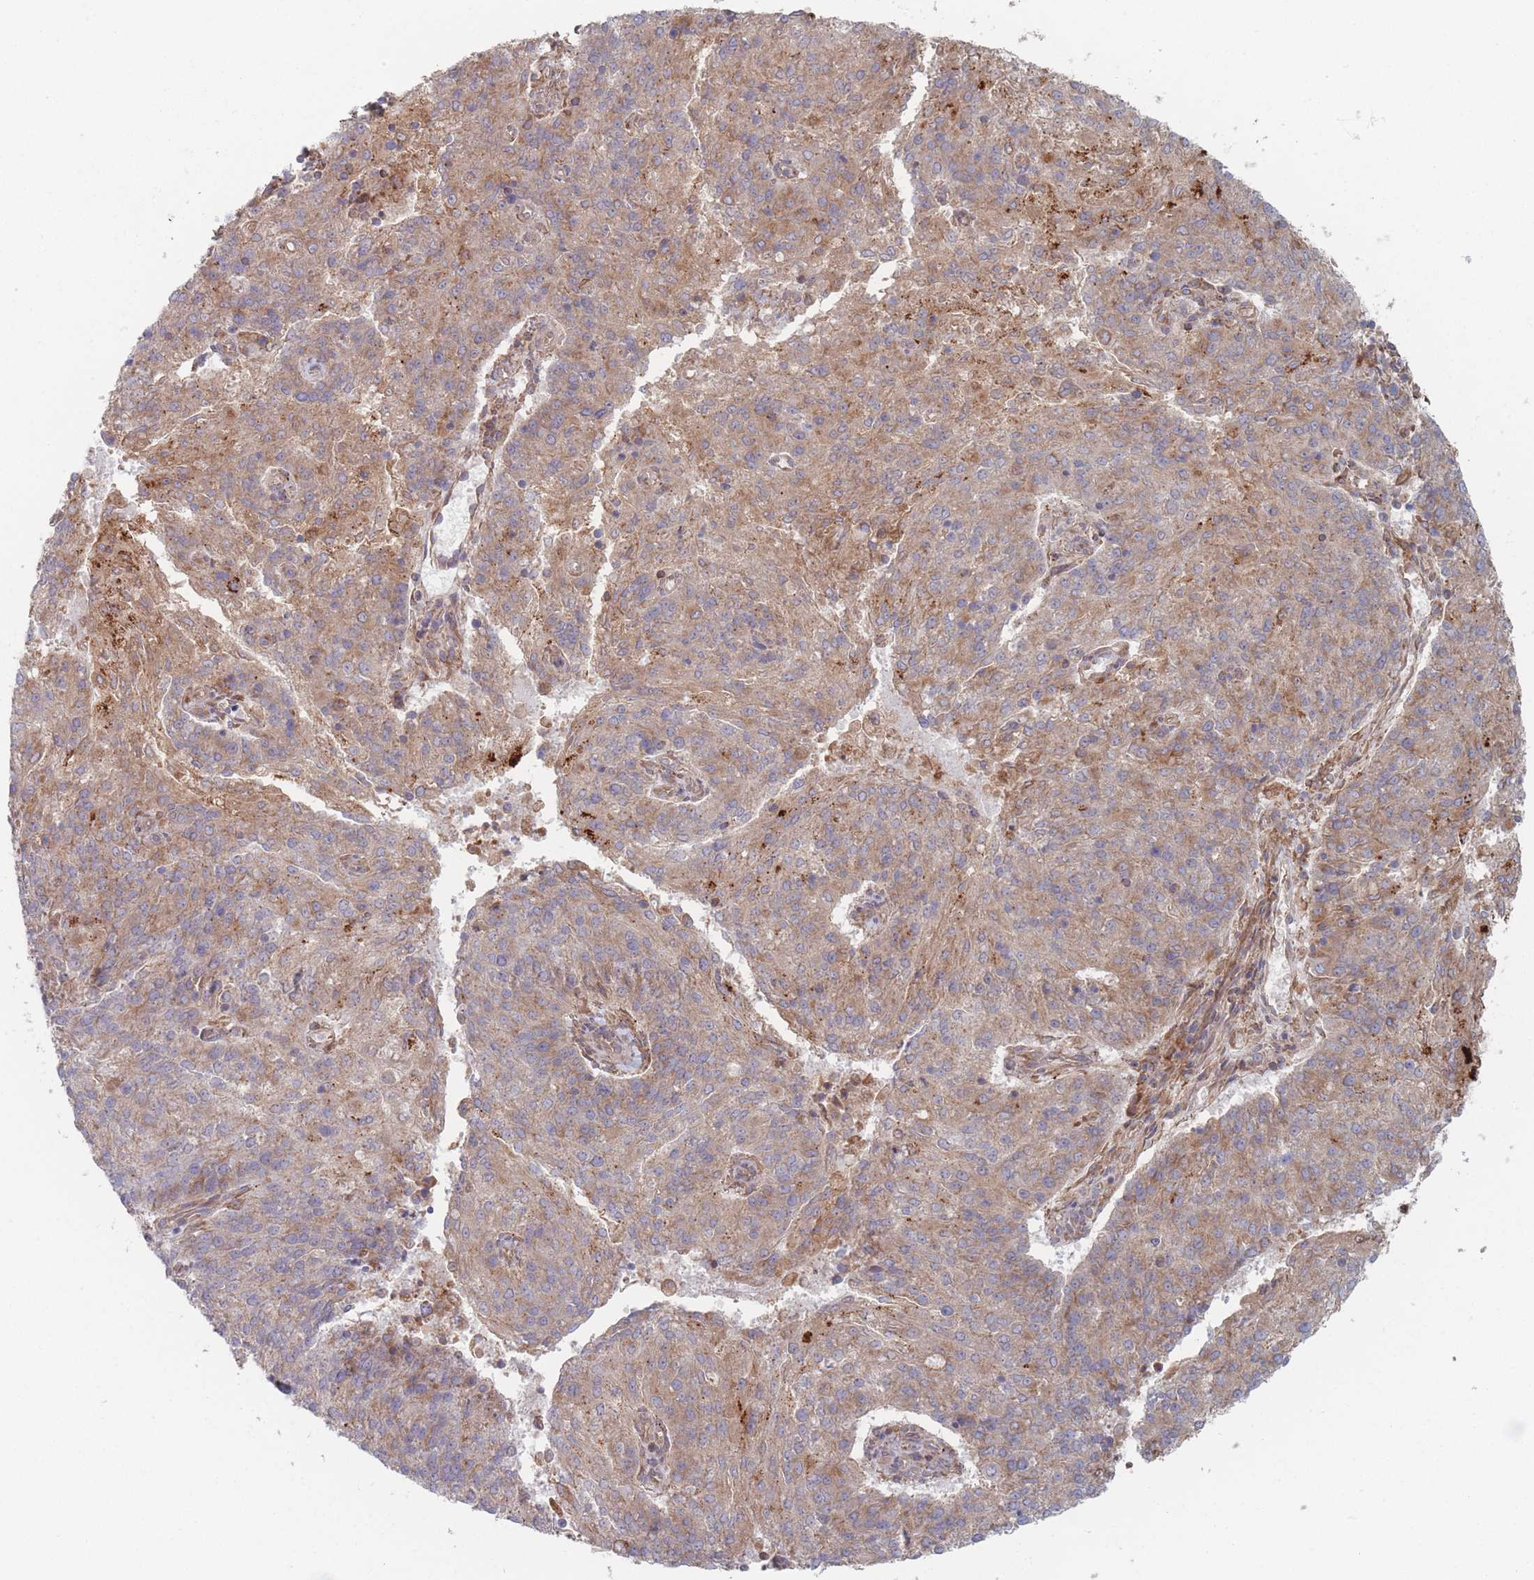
{"staining": {"intensity": "moderate", "quantity": ">75%", "location": "cytoplasmic/membranous"}, "tissue": "endometrial cancer", "cell_type": "Tumor cells", "image_type": "cancer", "snomed": [{"axis": "morphology", "description": "Adenocarcinoma, NOS"}, {"axis": "topography", "description": "Endometrium"}], "caption": "A histopathology image of human adenocarcinoma (endometrial) stained for a protein displays moderate cytoplasmic/membranous brown staining in tumor cells.", "gene": "KDSR", "patient": {"sex": "female", "age": 82}}